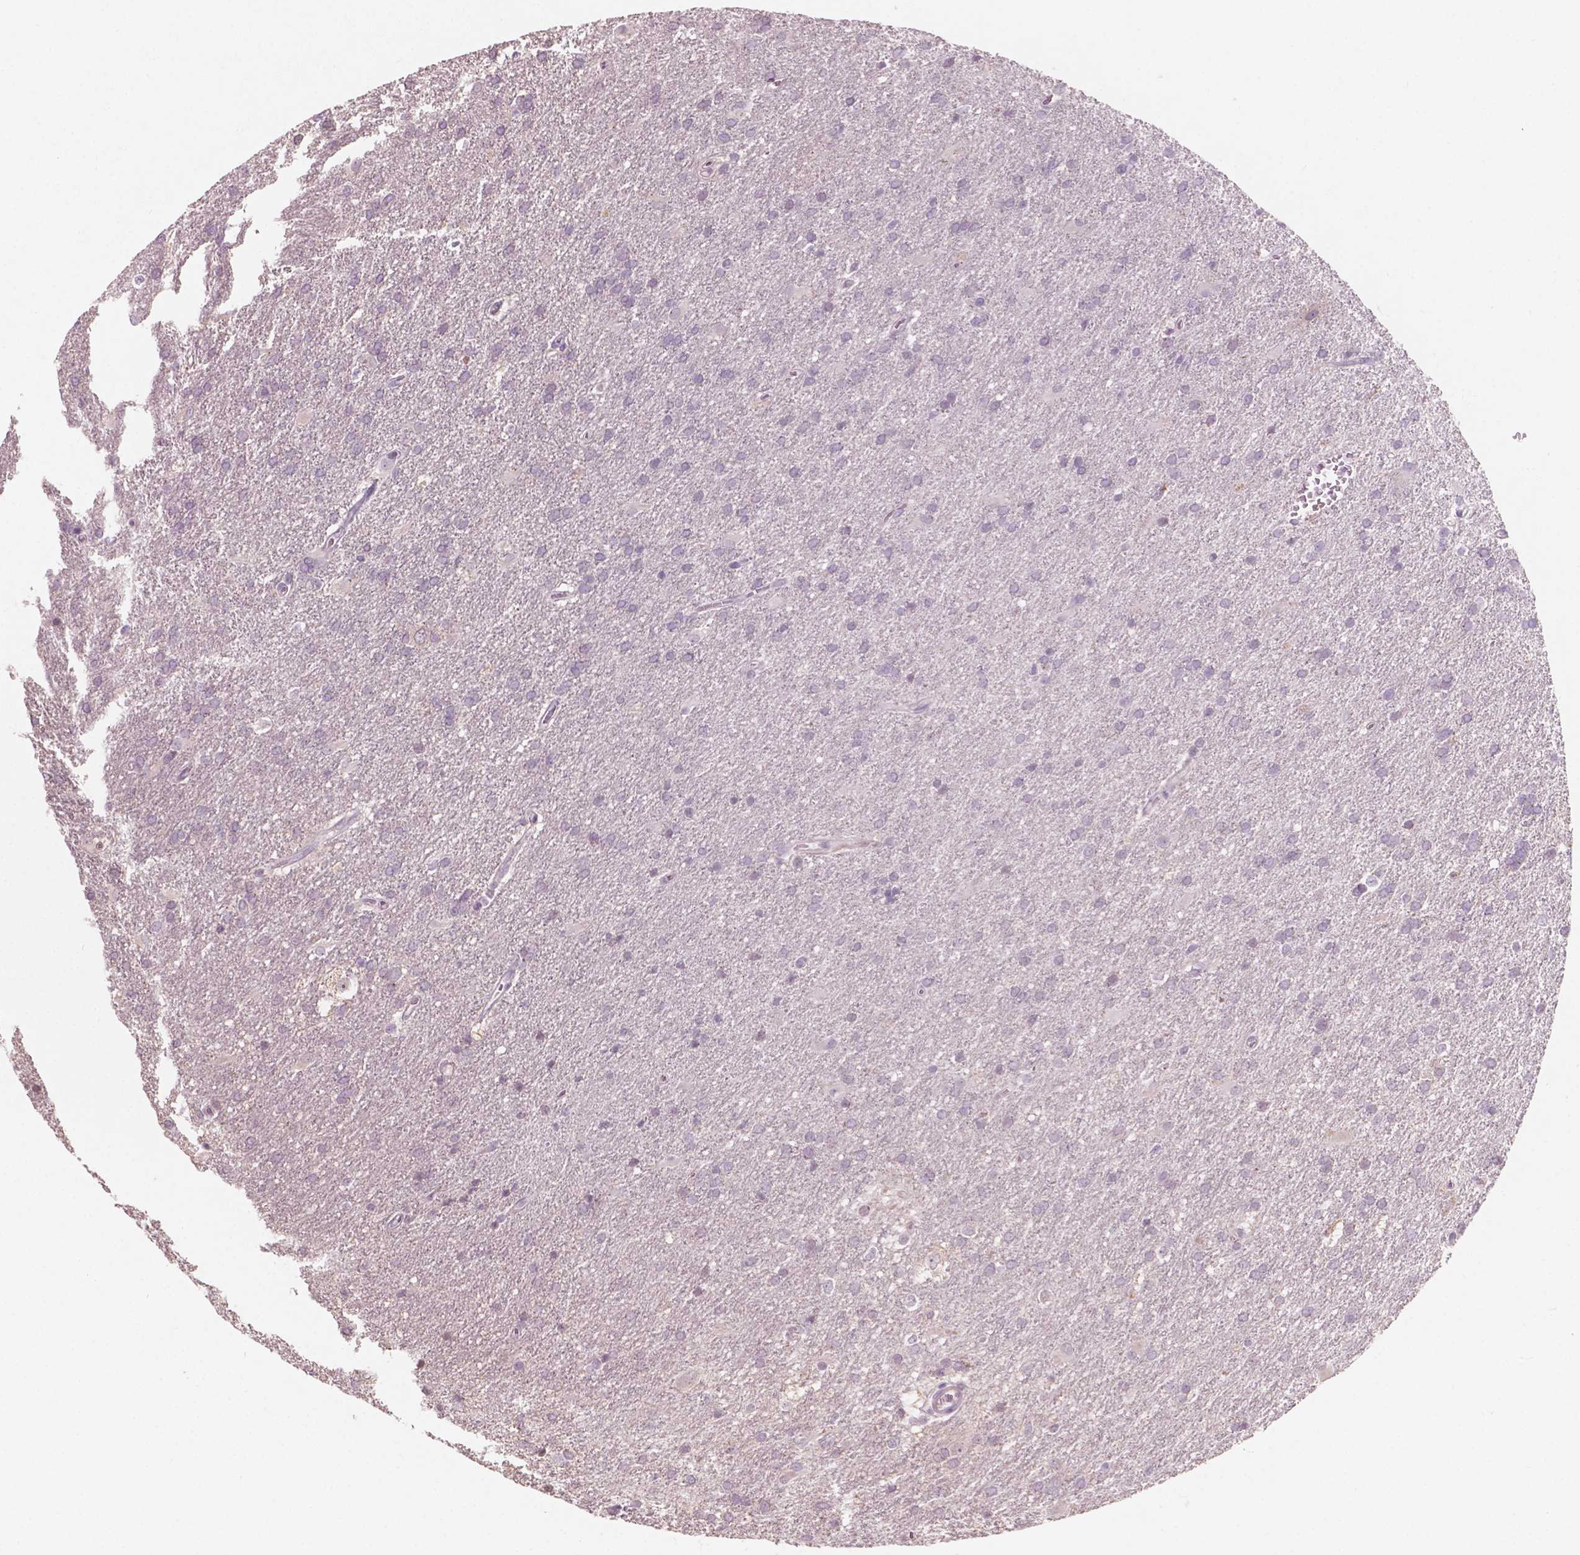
{"staining": {"intensity": "negative", "quantity": "none", "location": "none"}, "tissue": "glioma", "cell_type": "Tumor cells", "image_type": "cancer", "snomed": [{"axis": "morphology", "description": "Glioma, malignant, Low grade"}, {"axis": "topography", "description": "Brain"}], "caption": "Tumor cells show no significant positivity in glioma.", "gene": "AWAT1", "patient": {"sex": "male", "age": 66}}